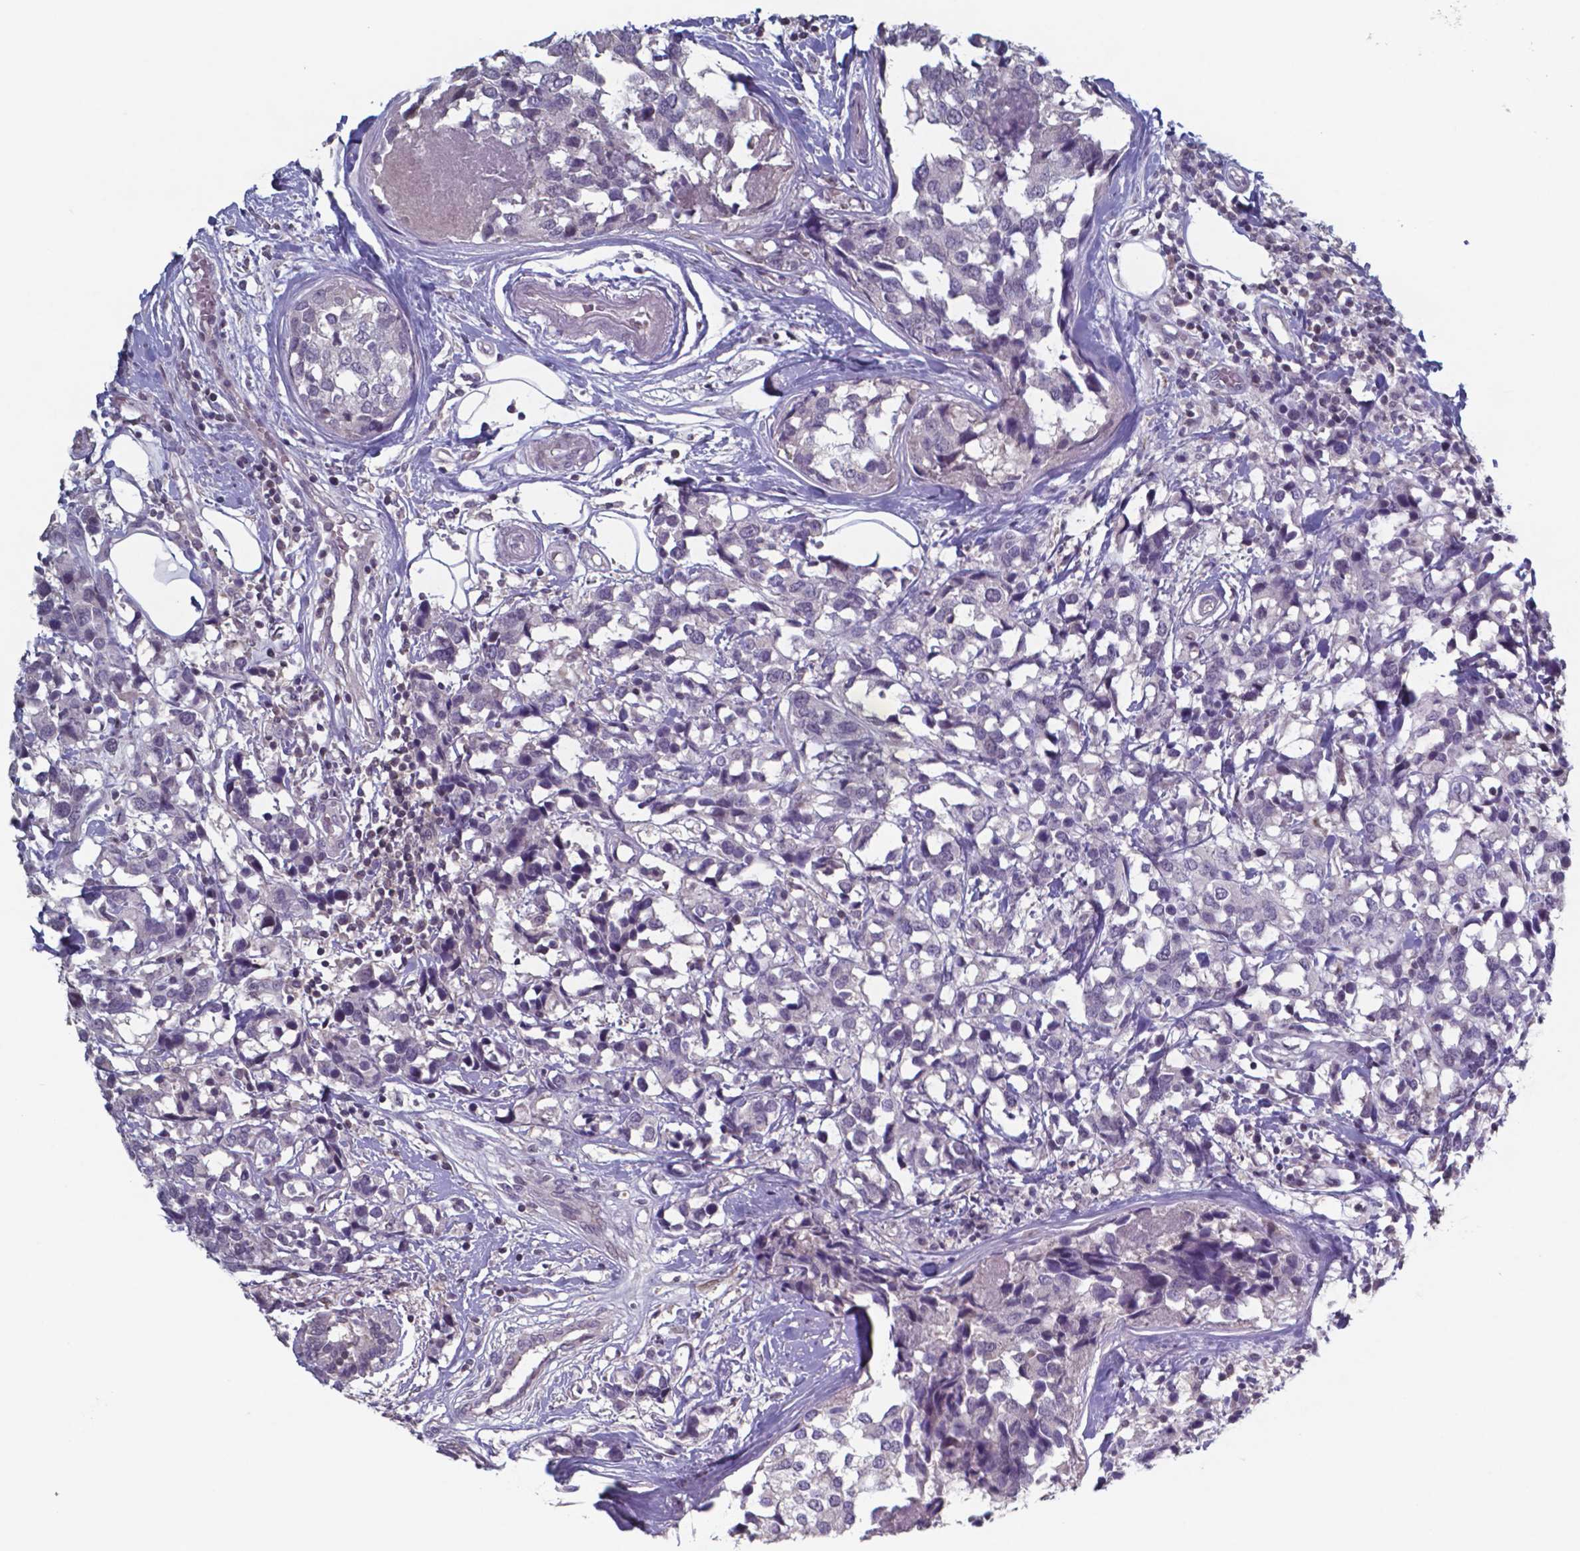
{"staining": {"intensity": "negative", "quantity": "none", "location": "none"}, "tissue": "breast cancer", "cell_type": "Tumor cells", "image_type": "cancer", "snomed": [{"axis": "morphology", "description": "Lobular carcinoma"}, {"axis": "topography", "description": "Breast"}], "caption": "Tumor cells are negative for protein expression in human lobular carcinoma (breast).", "gene": "TDP2", "patient": {"sex": "female", "age": 59}}